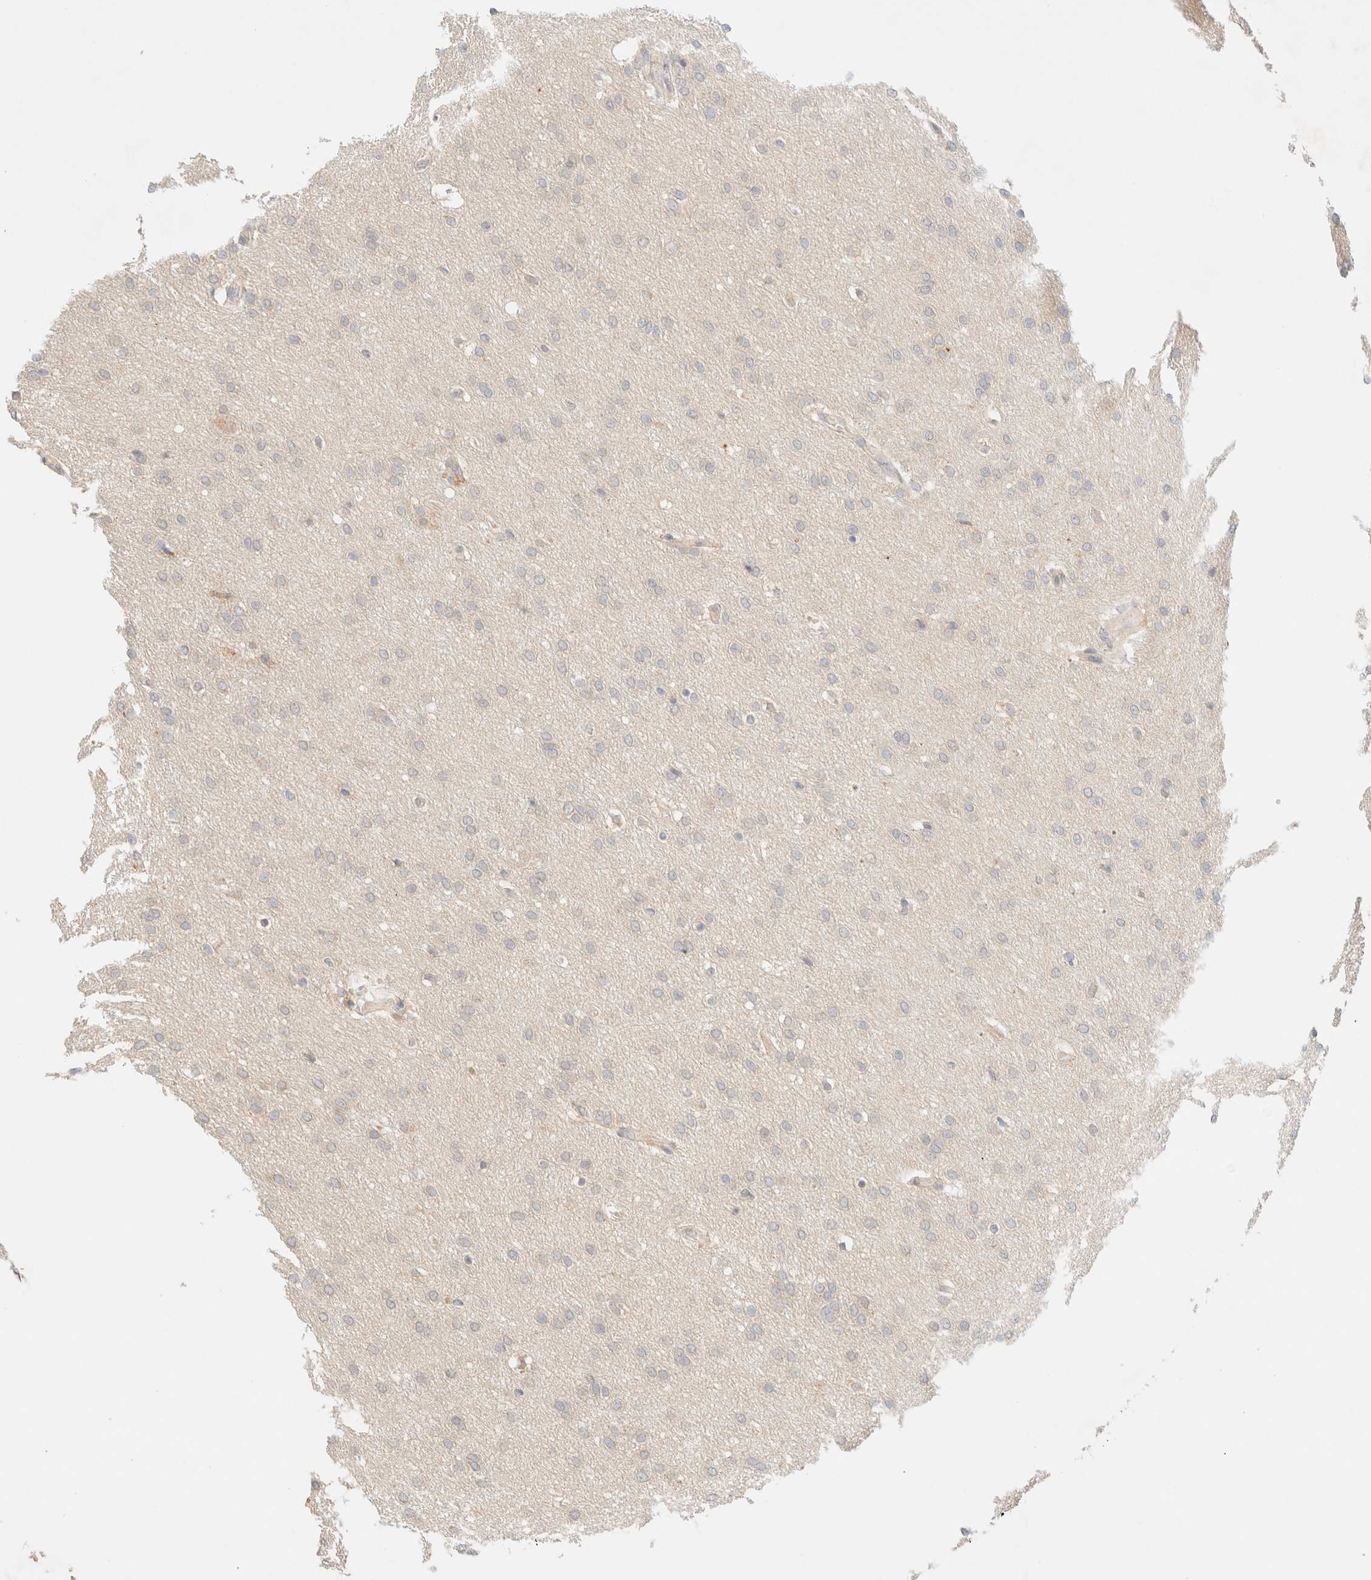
{"staining": {"intensity": "negative", "quantity": "none", "location": "none"}, "tissue": "glioma", "cell_type": "Tumor cells", "image_type": "cancer", "snomed": [{"axis": "morphology", "description": "Glioma, malignant, Low grade"}, {"axis": "topography", "description": "Brain"}], "caption": "Immunohistochemistry (IHC) of human glioma displays no staining in tumor cells. (DAB (3,3'-diaminobenzidine) IHC visualized using brightfield microscopy, high magnification).", "gene": "SARM1", "patient": {"sex": "female", "age": 37}}